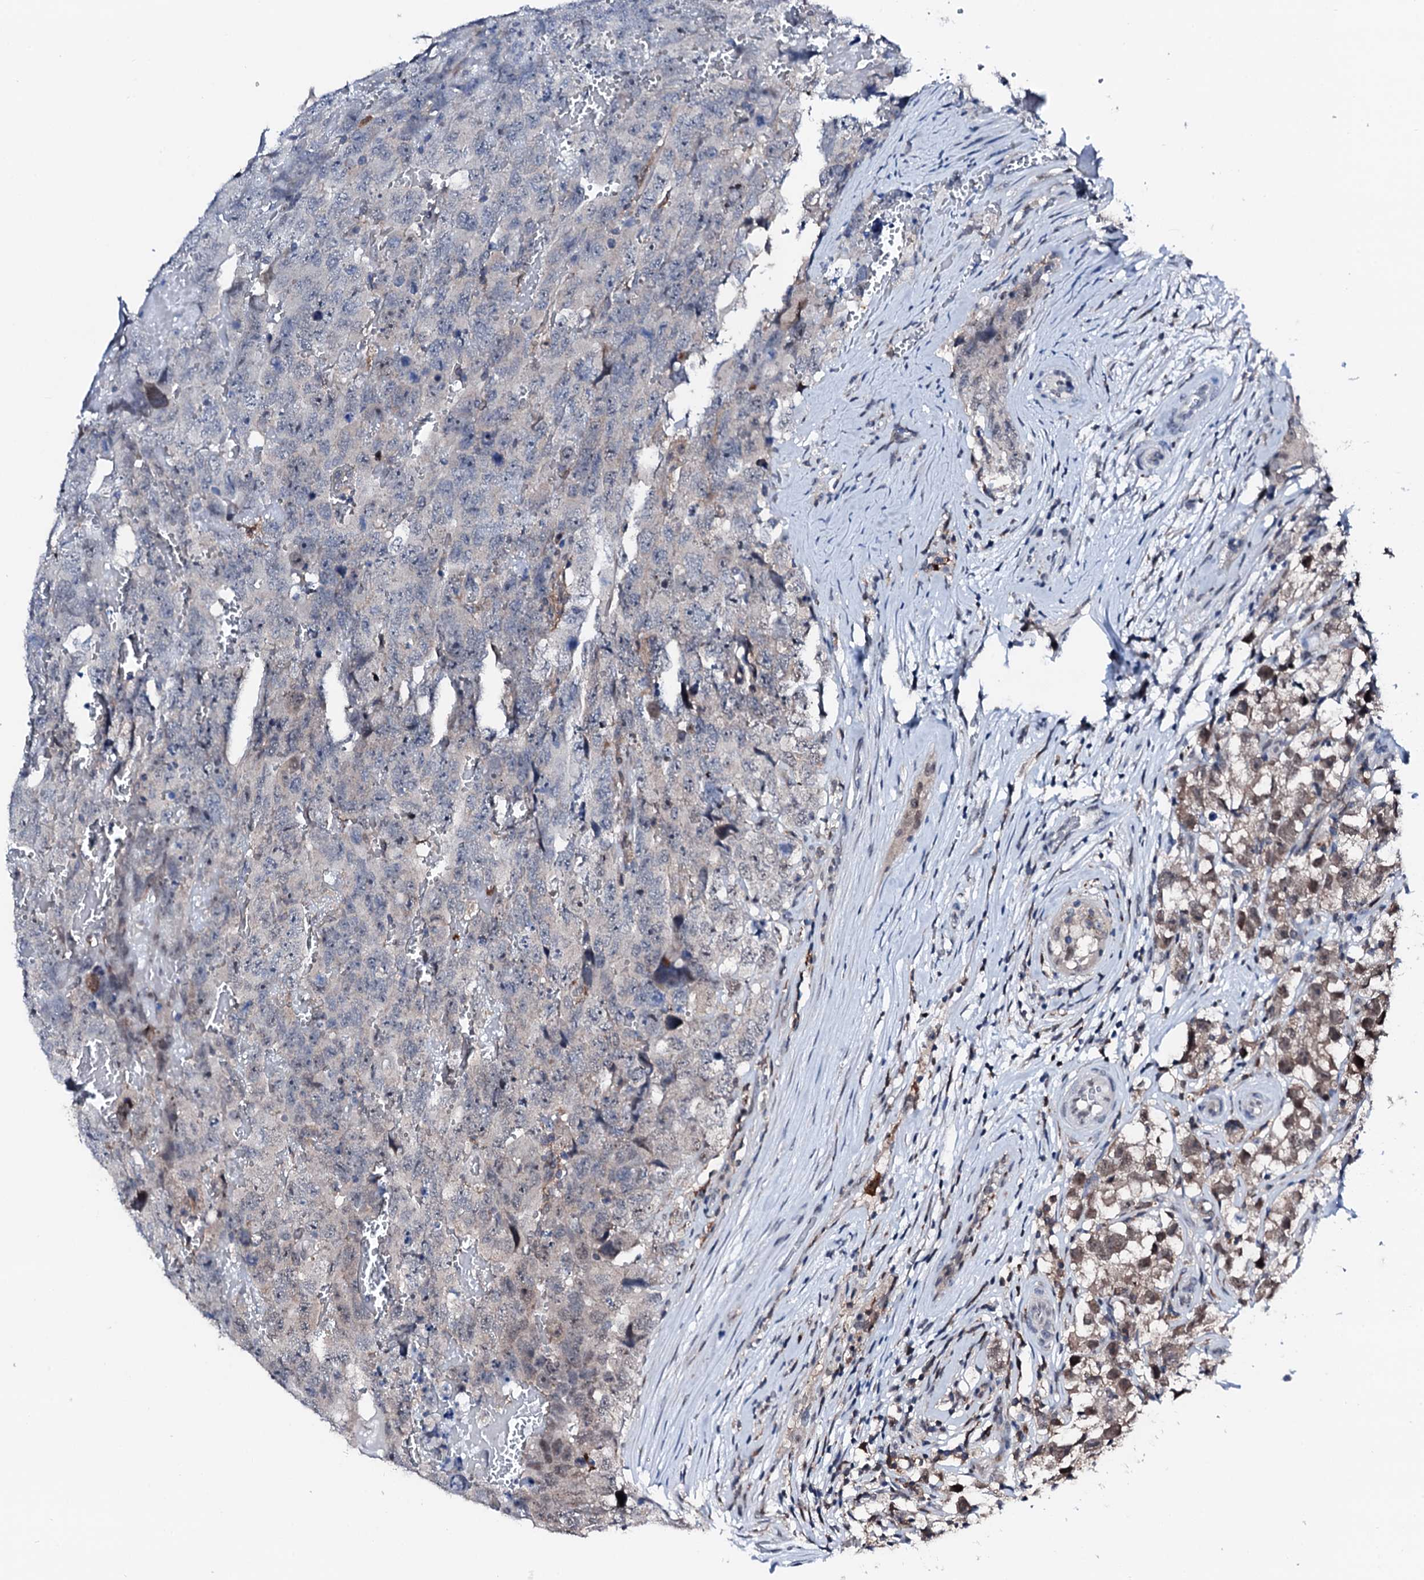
{"staining": {"intensity": "weak", "quantity": "<25%", "location": "nuclear"}, "tissue": "testis cancer", "cell_type": "Tumor cells", "image_type": "cancer", "snomed": [{"axis": "morphology", "description": "Carcinoma, Embryonal, NOS"}, {"axis": "topography", "description": "Testis"}], "caption": "An image of testis cancer stained for a protein demonstrates no brown staining in tumor cells.", "gene": "TRAFD1", "patient": {"sex": "male", "age": 45}}